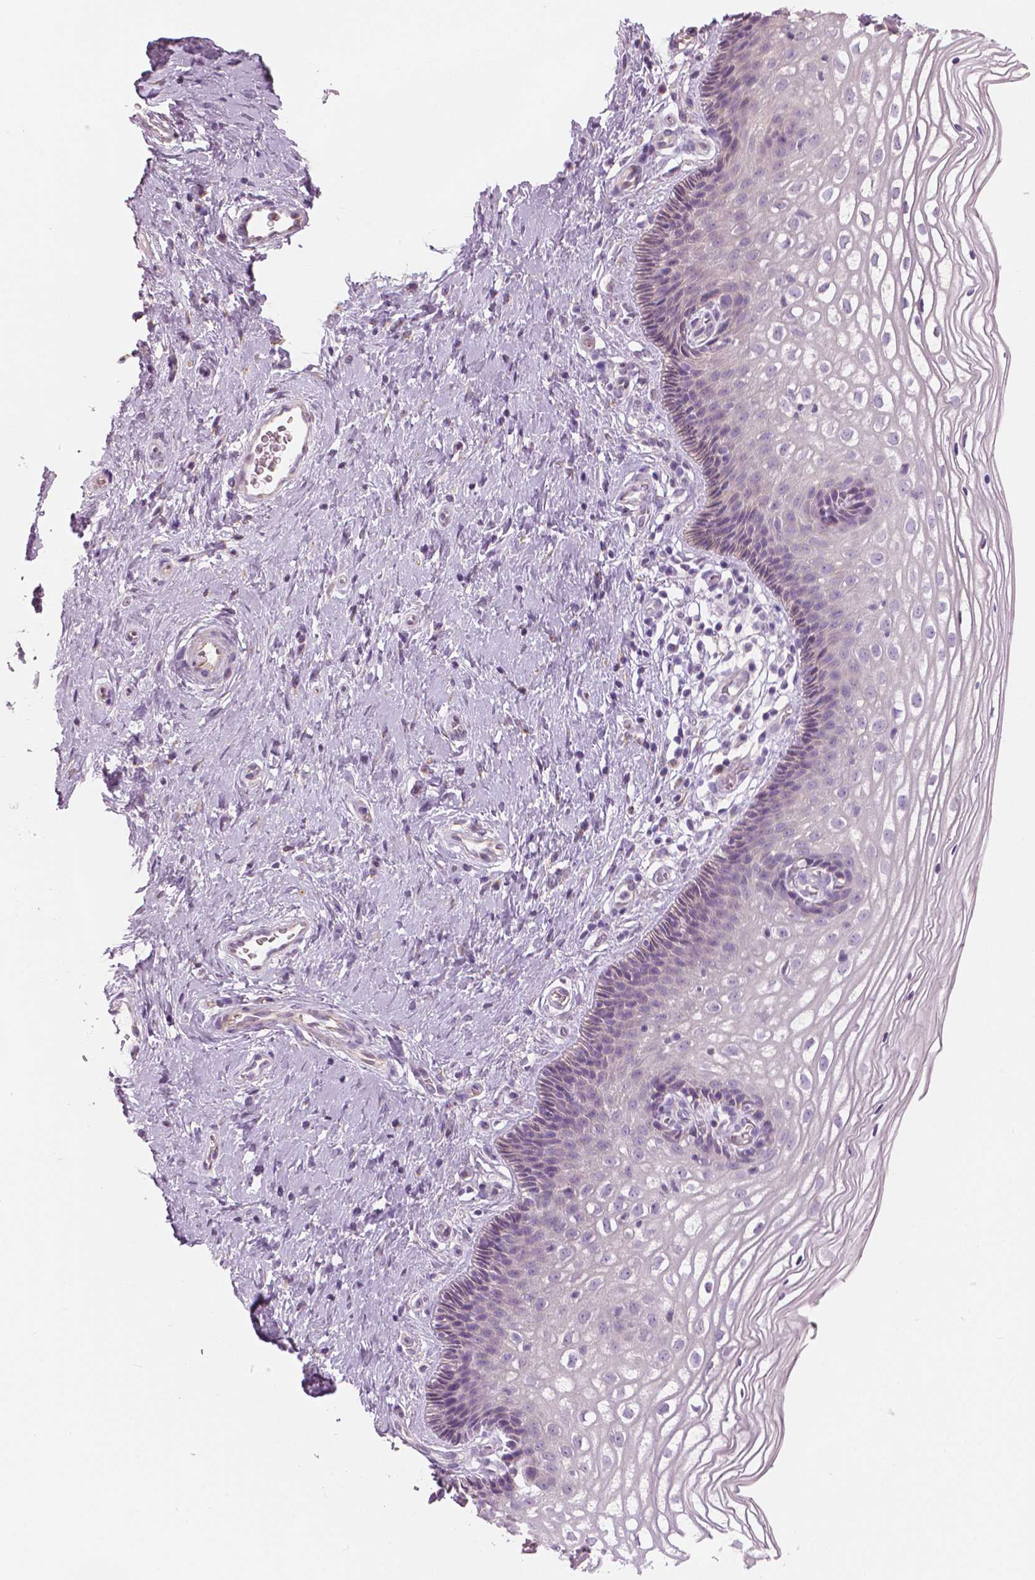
{"staining": {"intensity": "moderate", "quantity": "<25%", "location": "cytoplasmic/membranous"}, "tissue": "cervix", "cell_type": "Glandular cells", "image_type": "normal", "snomed": [{"axis": "morphology", "description": "Normal tissue, NOS"}, {"axis": "topography", "description": "Cervix"}], "caption": "Moderate cytoplasmic/membranous staining for a protein is seen in approximately <25% of glandular cells of normal cervix using immunohistochemistry (IHC).", "gene": "SLC24A1", "patient": {"sex": "female", "age": 34}}